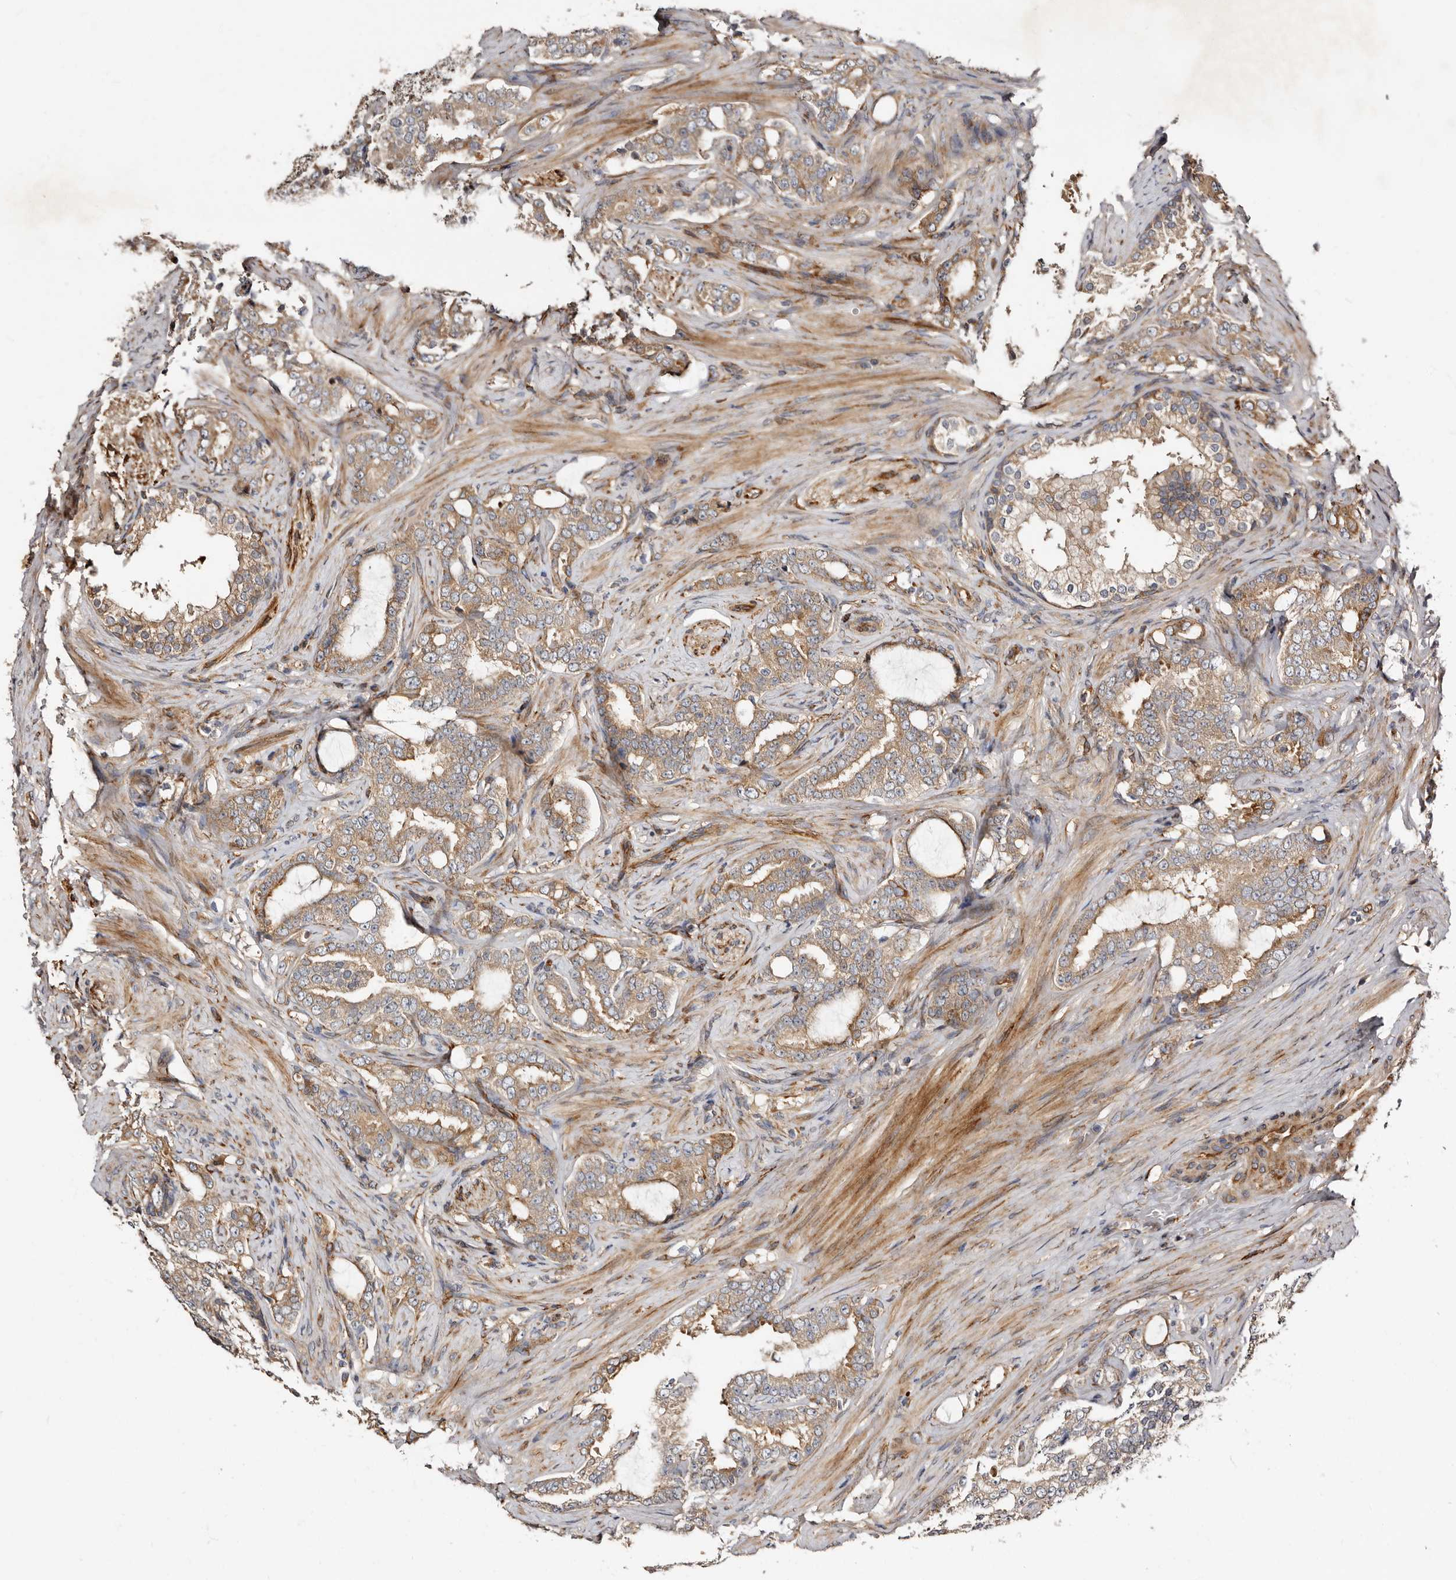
{"staining": {"intensity": "weak", "quantity": ">75%", "location": "cytoplasmic/membranous"}, "tissue": "prostate cancer", "cell_type": "Tumor cells", "image_type": "cancer", "snomed": [{"axis": "morphology", "description": "Adenocarcinoma, High grade"}, {"axis": "topography", "description": "Prostate"}], "caption": "Protein expression analysis of human prostate high-grade adenocarcinoma reveals weak cytoplasmic/membranous positivity in approximately >75% of tumor cells.", "gene": "TBC1D22B", "patient": {"sex": "male", "age": 64}}